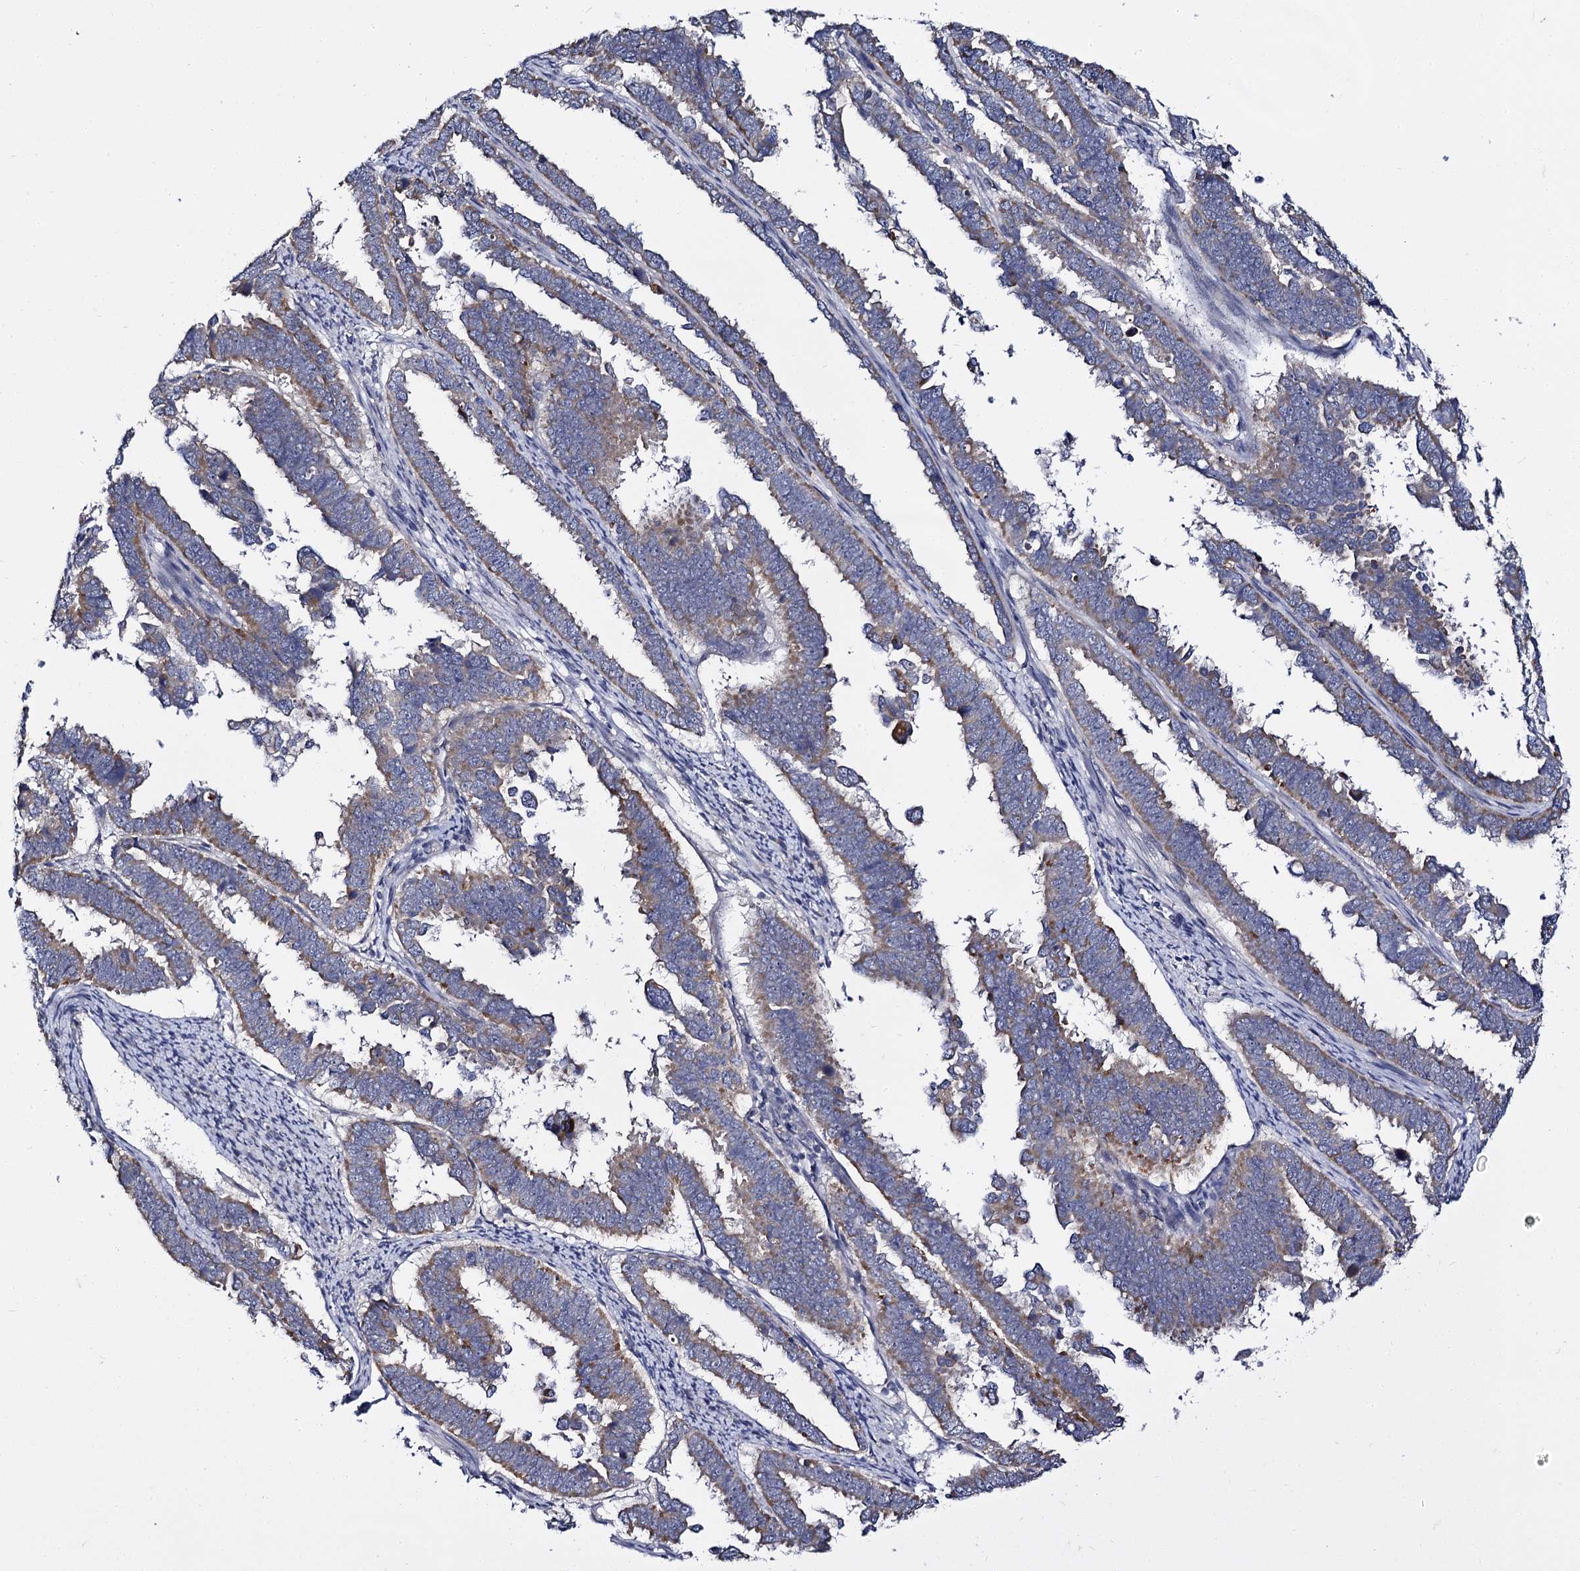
{"staining": {"intensity": "weak", "quantity": "25%-75%", "location": "cytoplasmic/membranous"}, "tissue": "endometrial cancer", "cell_type": "Tumor cells", "image_type": "cancer", "snomed": [{"axis": "morphology", "description": "Adenocarcinoma, NOS"}, {"axis": "topography", "description": "Endometrium"}], "caption": "IHC histopathology image of neoplastic tissue: endometrial cancer (adenocarcinoma) stained using immunohistochemistry reveals low levels of weak protein expression localized specifically in the cytoplasmic/membranous of tumor cells, appearing as a cytoplasmic/membranous brown color.", "gene": "PANX2", "patient": {"sex": "female", "age": 75}}